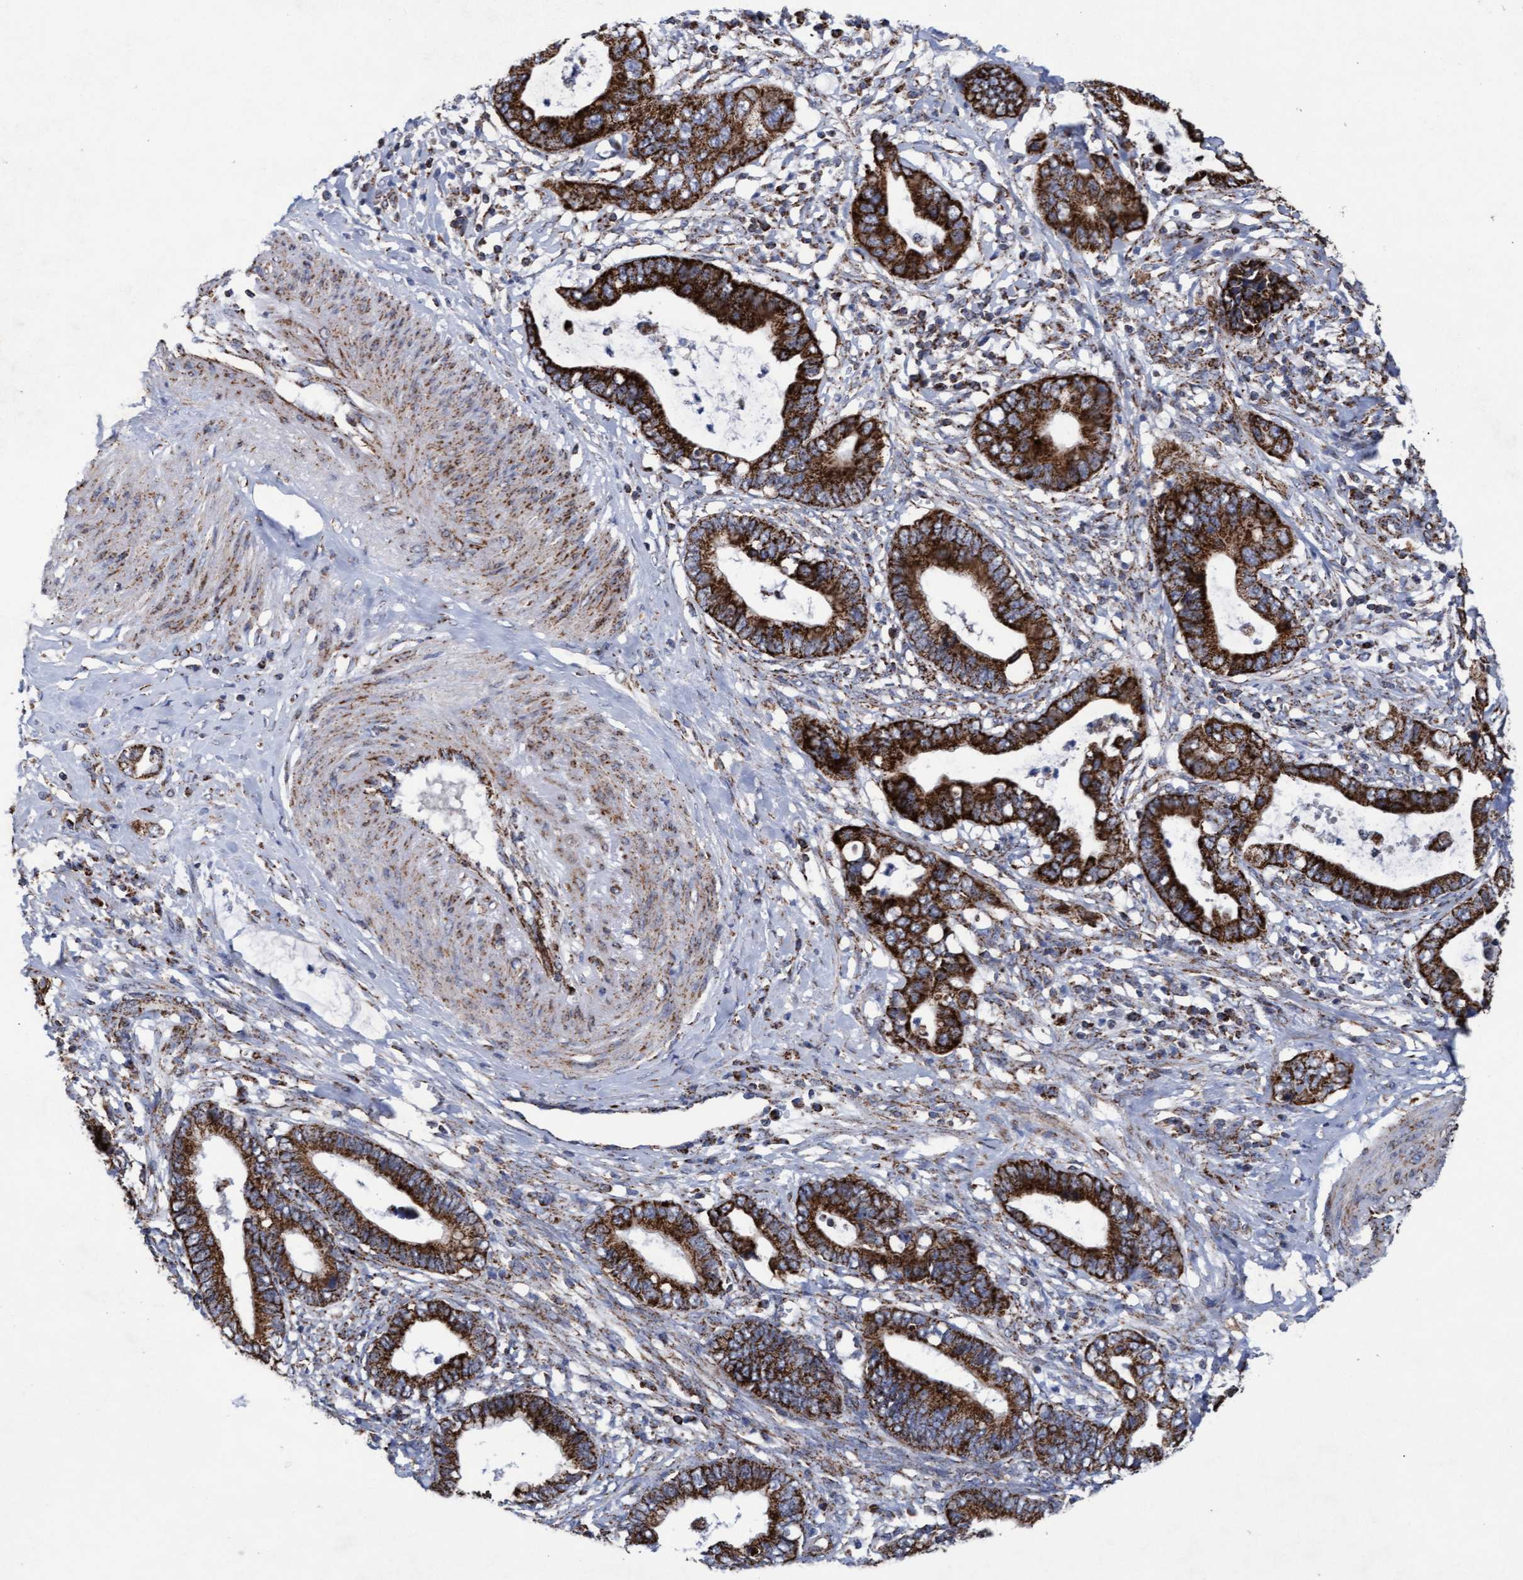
{"staining": {"intensity": "strong", "quantity": ">75%", "location": "cytoplasmic/membranous"}, "tissue": "cervical cancer", "cell_type": "Tumor cells", "image_type": "cancer", "snomed": [{"axis": "morphology", "description": "Adenocarcinoma, NOS"}, {"axis": "topography", "description": "Cervix"}], "caption": "This is an image of immunohistochemistry (IHC) staining of cervical cancer (adenocarcinoma), which shows strong expression in the cytoplasmic/membranous of tumor cells.", "gene": "MRPL38", "patient": {"sex": "female", "age": 44}}